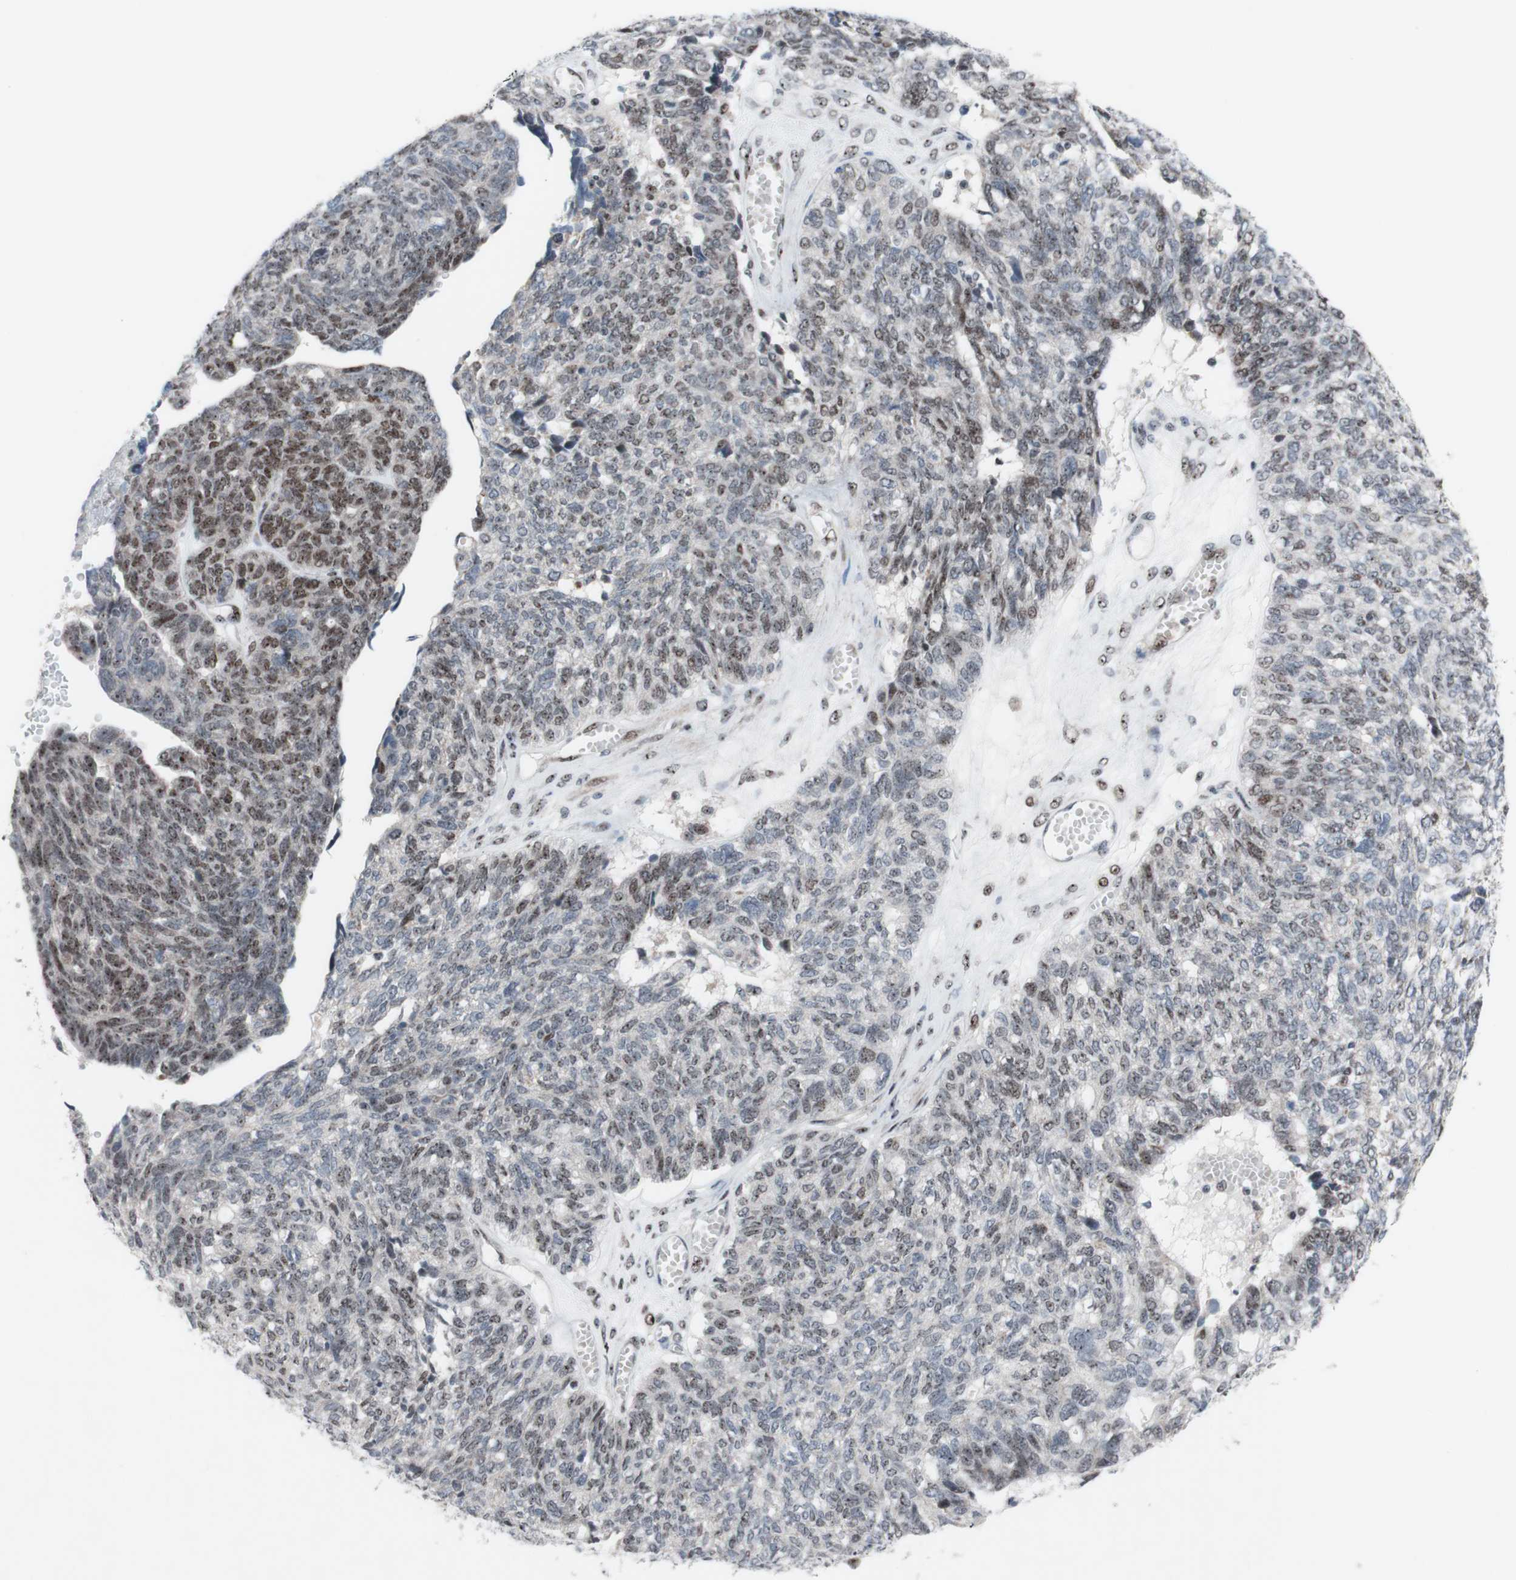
{"staining": {"intensity": "weak", "quantity": "<25%", "location": "nuclear"}, "tissue": "ovarian cancer", "cell_type": "Tumor cells", "image_type": "cancer", "snomed": [{"axis": "morphology", "description": "Cystadenocarcinoma, serous, NOS"}, {"axis": "topography", "description": "Ovary"}], "caption": "Tumor cells show no significant positivity in ovarian cancer.", "gene": "POLR1A", "patient": {"sex": "female", "age": 79}}